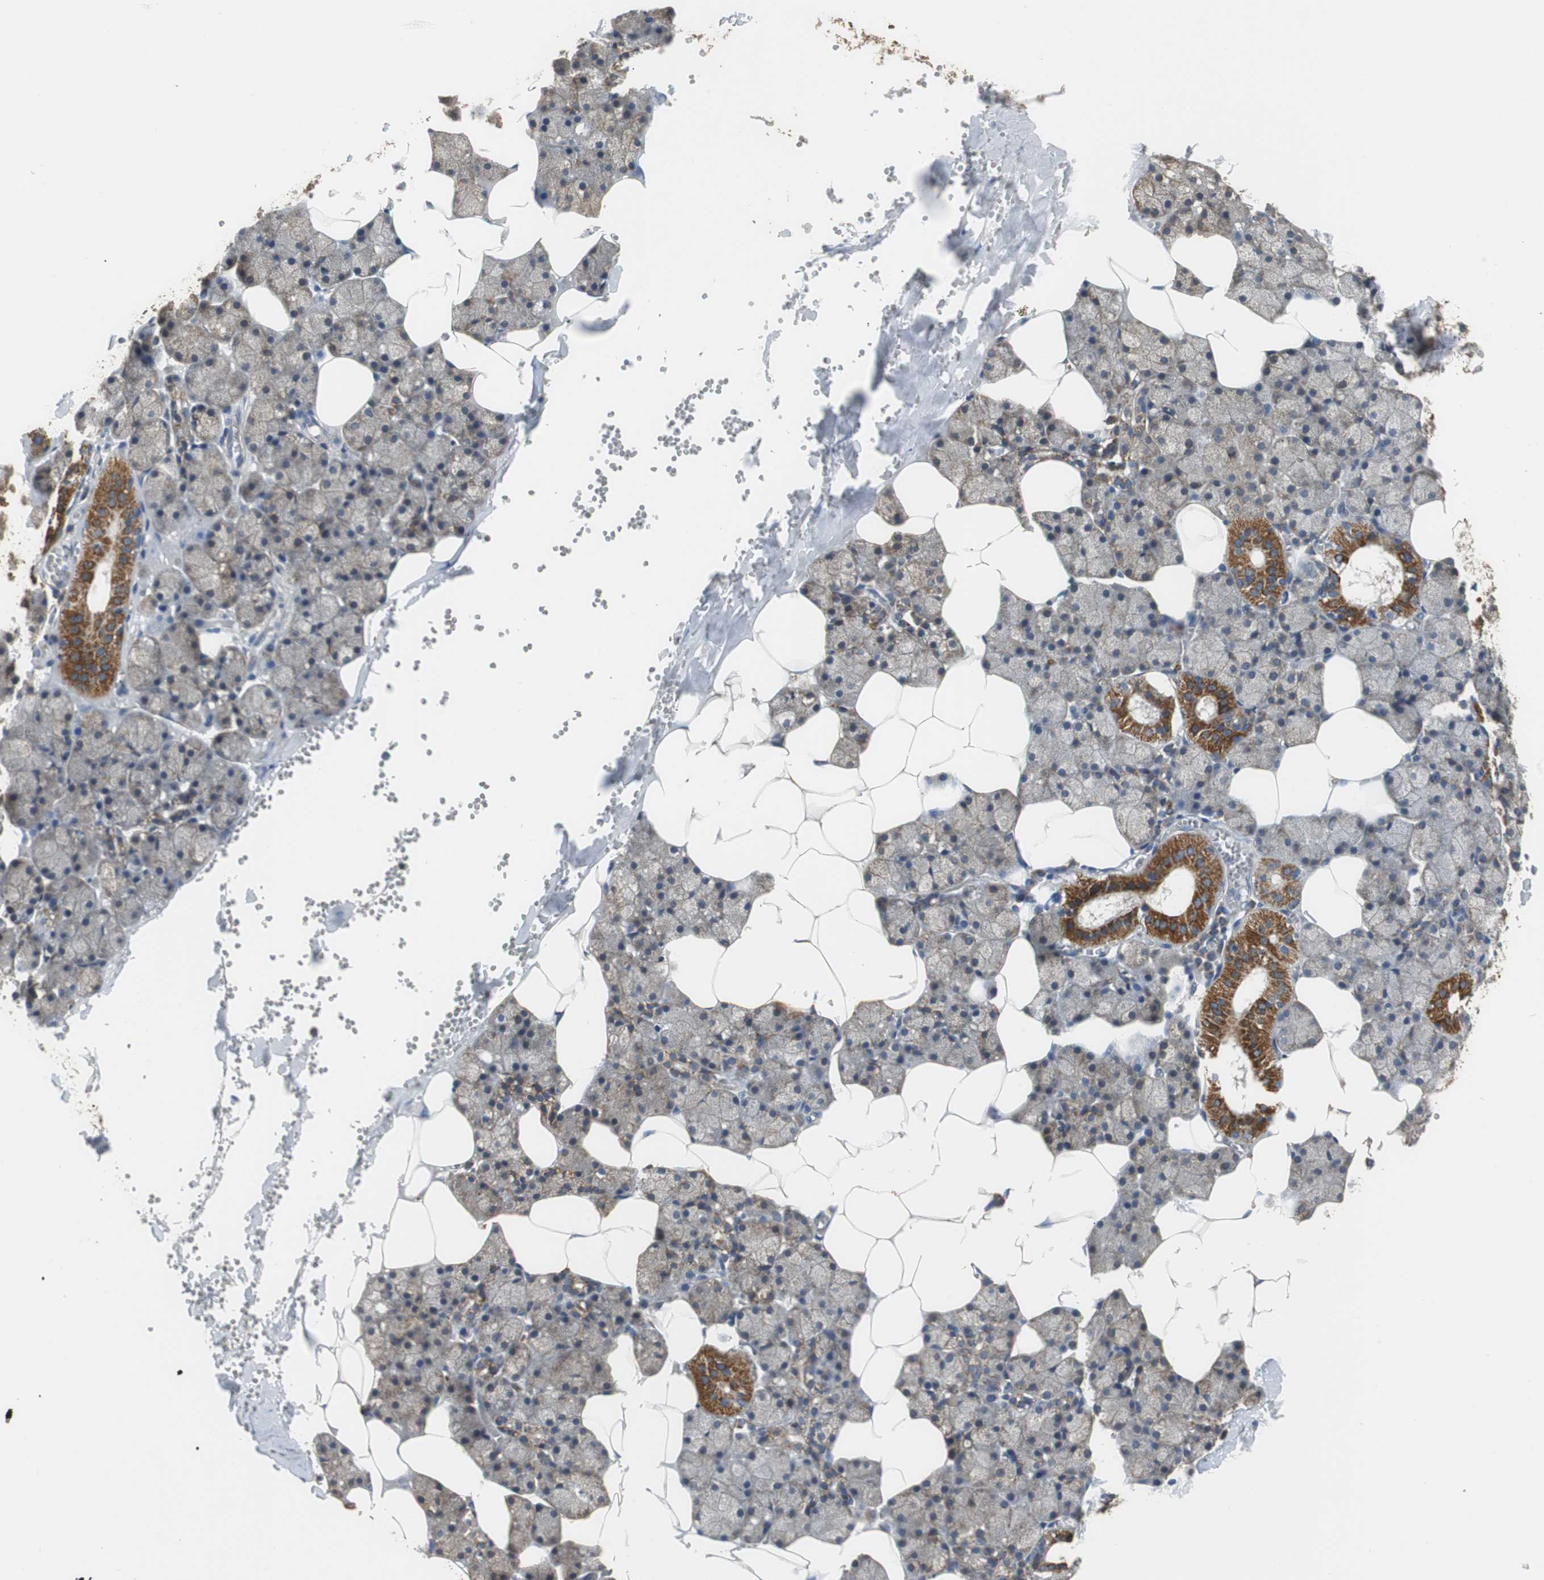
{"staining": {"intensity": "weak", "quantity": ">75%", "location": "cytoplasmic/membranous"}, "tissue": "salivary gland", "cell_type": "Glandular cells", "image_type": "normal", "snomed": [{"axis": "morphology", "description": "Normal tissue, NOS"}, {"axis": "topography", "description": "Salivary gland"}], "caption": "Immunohistochemistry image of unremarkable salivary gland stained for a protein (brown), which demonstrates low levels of weak cytoplasmic/membranous positivity in approximately >75% of glandular cells.", "gene": "HMGCL", "patient": {"sex": "male", "age": 62}}